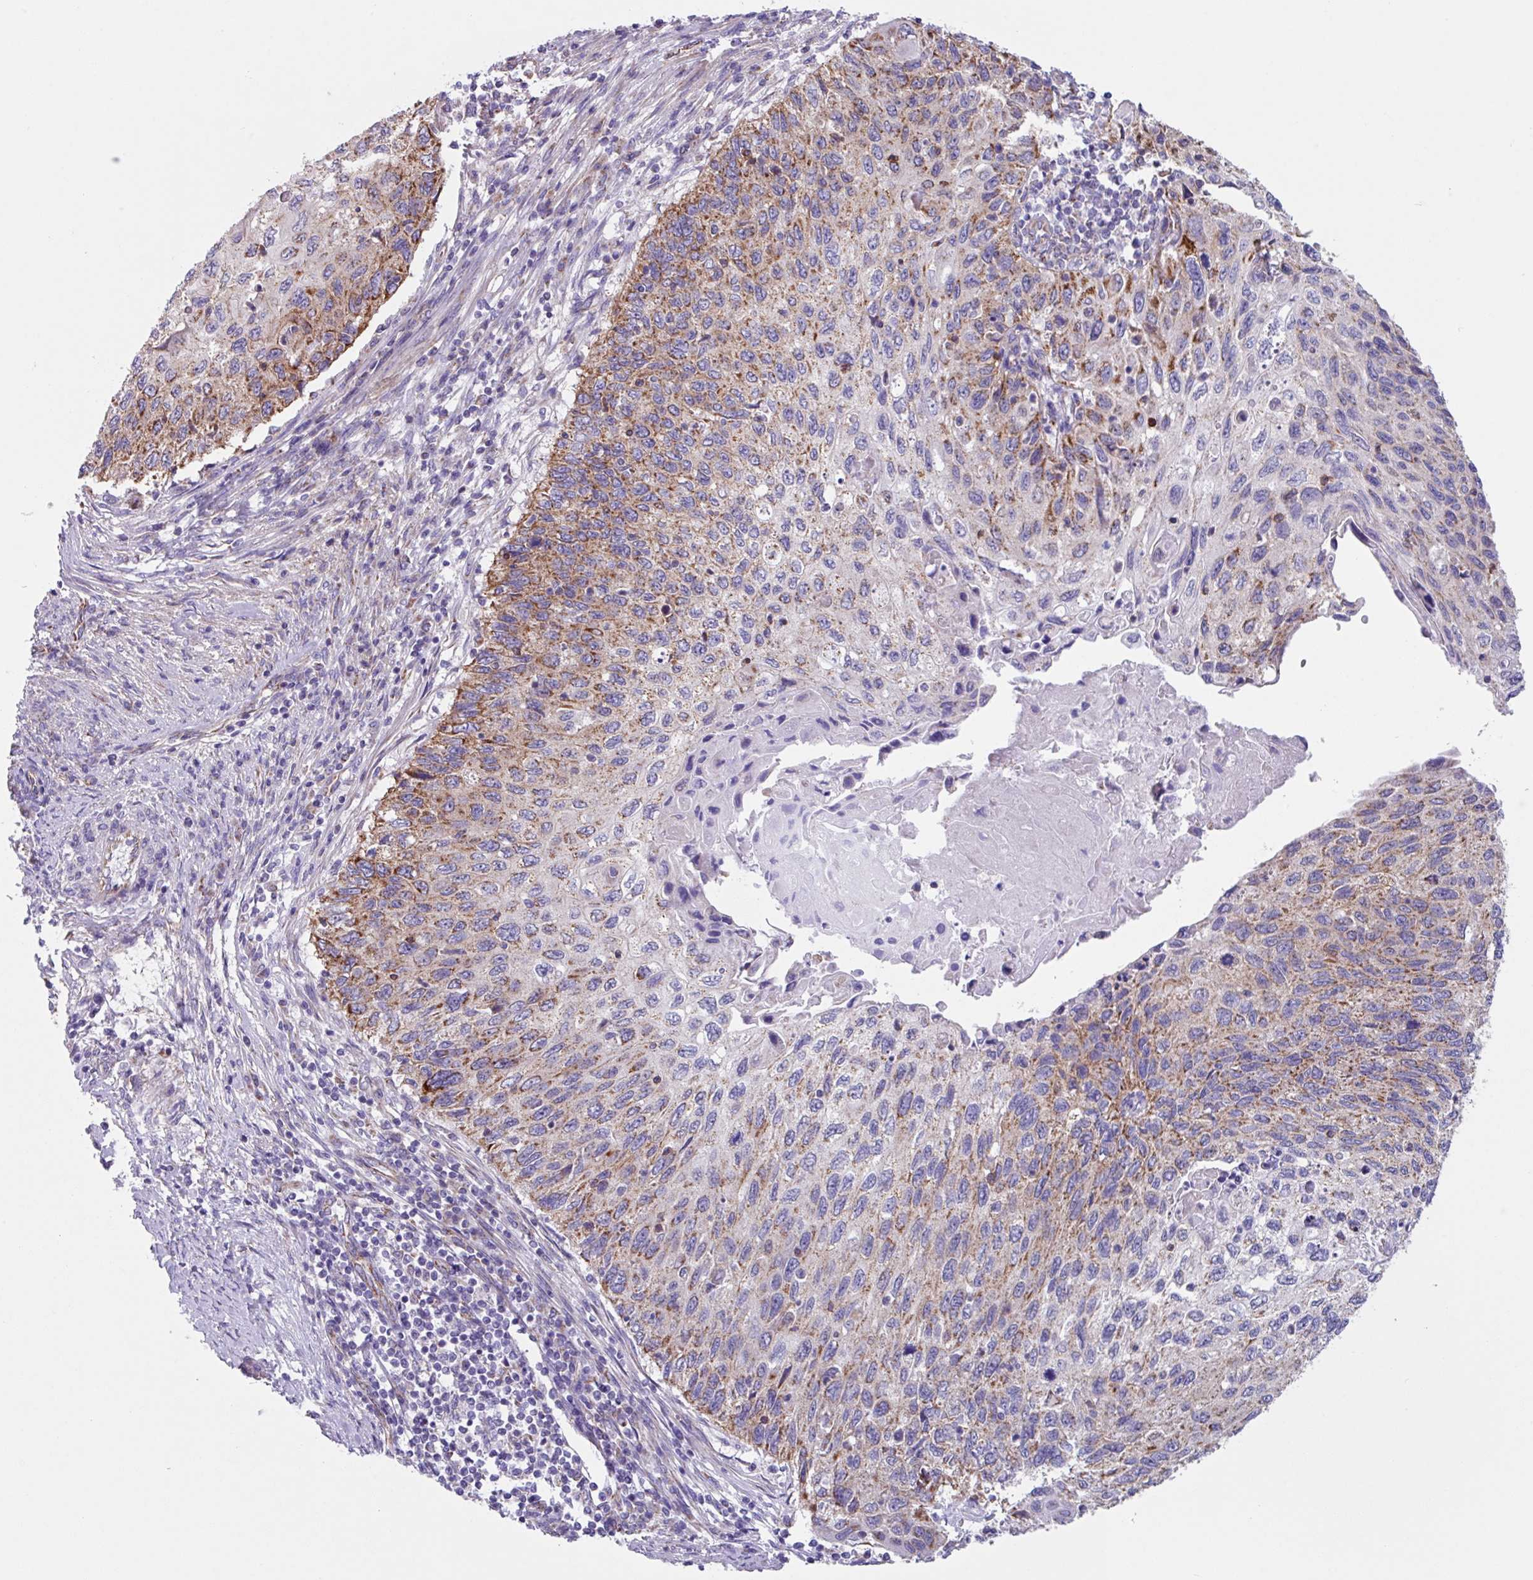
{"staining": {"intensity": "moderate", "quantity": "25%-75%", "location": "cytoplasmic/membranous"}, "tissue": "cervical cancer", "cell_type": "Tumor cells", "image_type": "cancer", "snomed": [{"axis": "morphology", "description": "Squamous cell carcinoma, NOS"}, {"axis": "topography", "description": "Cervix"}], "caption": "This is an image of immunohistochemistry staining of squamous cell carcinoma (cervical), which shows moderate staining in the cytoplasmic/membranous of tumor cells.", "gene": "OTULIN", "patient": {"sex": "female", "age": 70}}